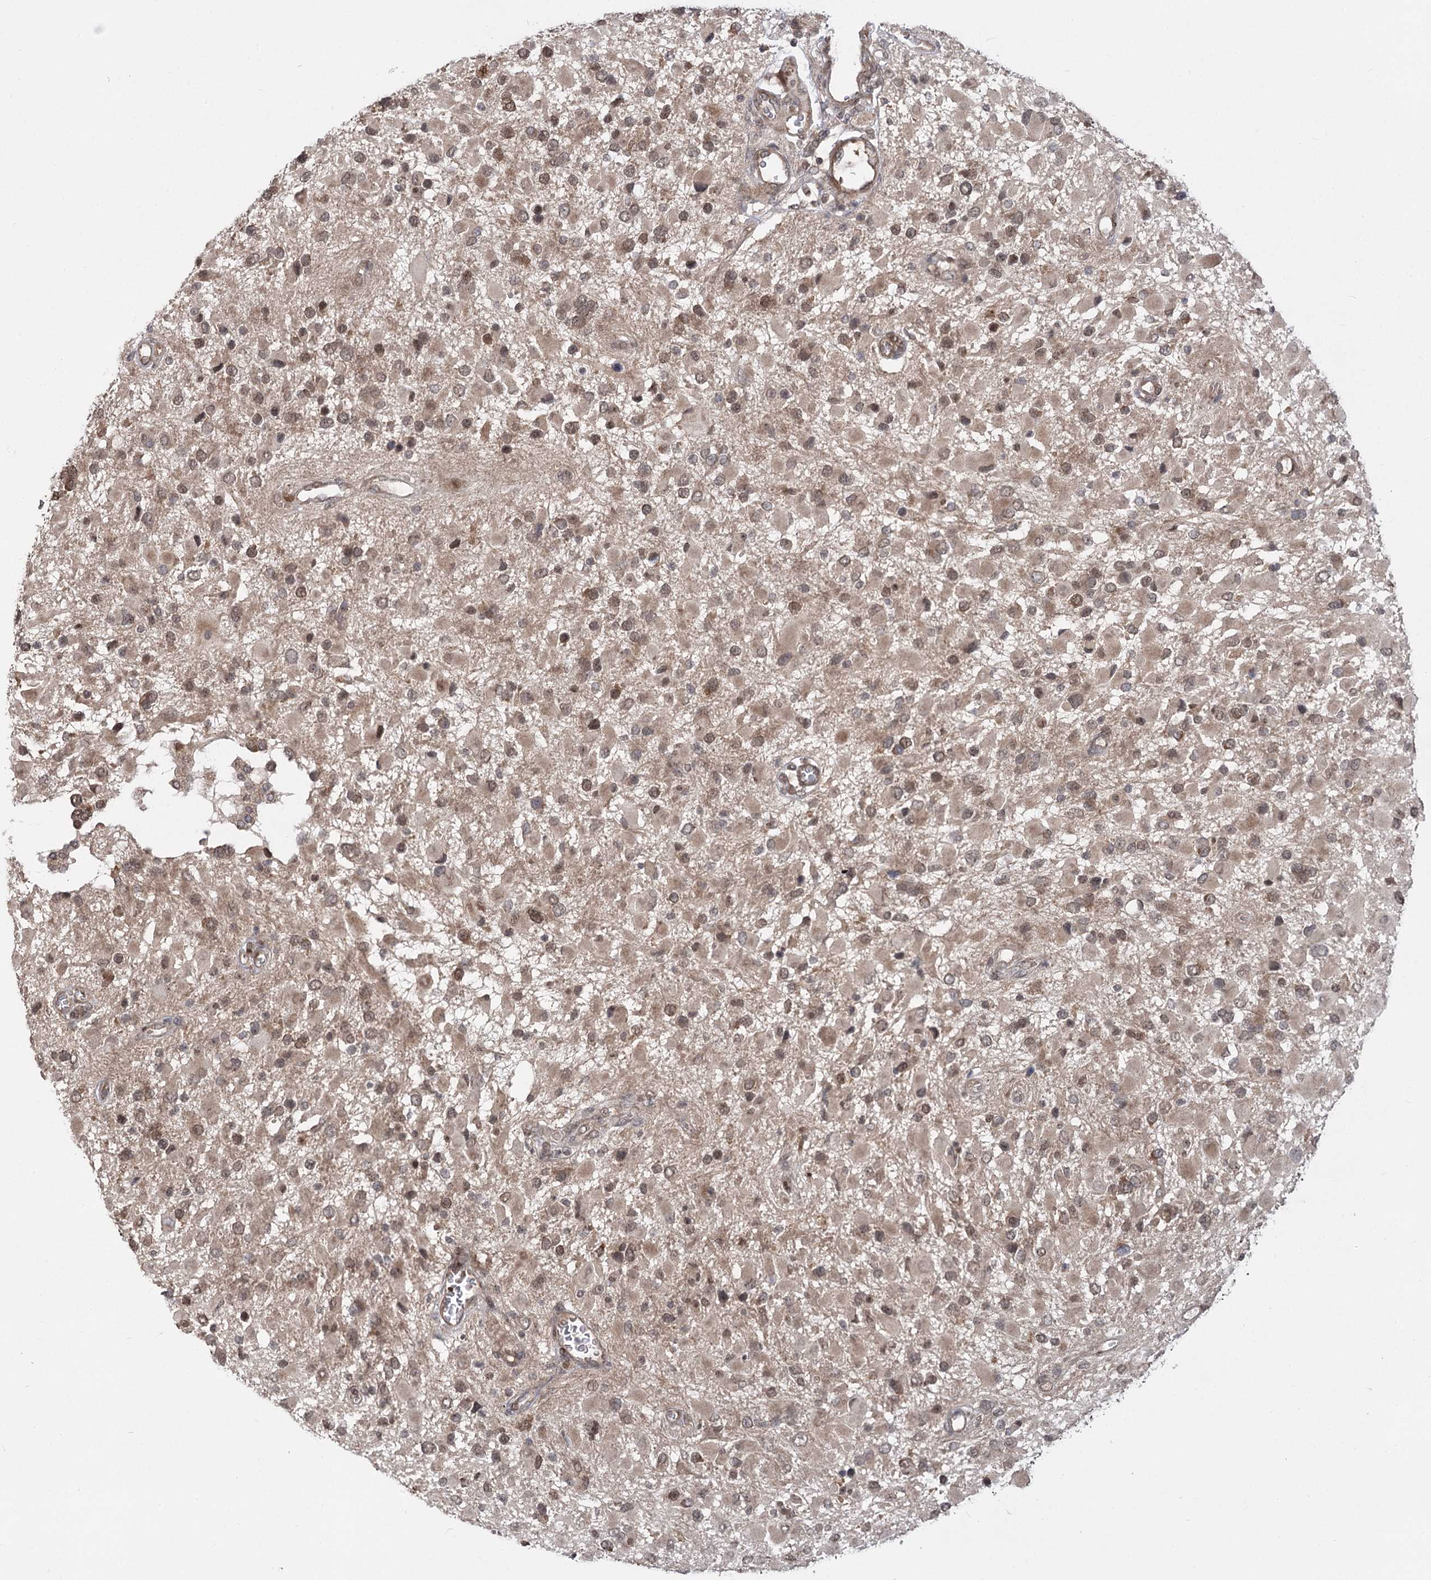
{"staining": {"intensity": "weak", "quantity": ">75%", "location": "cytoplasmic/membranous,nuclear"}, "tissue": "glioma", "cell_type": "Tumor cells", "image_type": "cancer", "snomed": [{"axis": "morphology", "description": "Glioma, malignant, High grade"}, {"axis": "topography", "description": "Brain"}], "caption": "Immunohistochemical staining of high-grade glioma (malignant) shows low levels of weak cytoplasmic/membranous and nuclear protein positivity in approximately >75% of tumor cells.", "gene": "TENM2", "patient": {"sex": "male", "age": 53}}